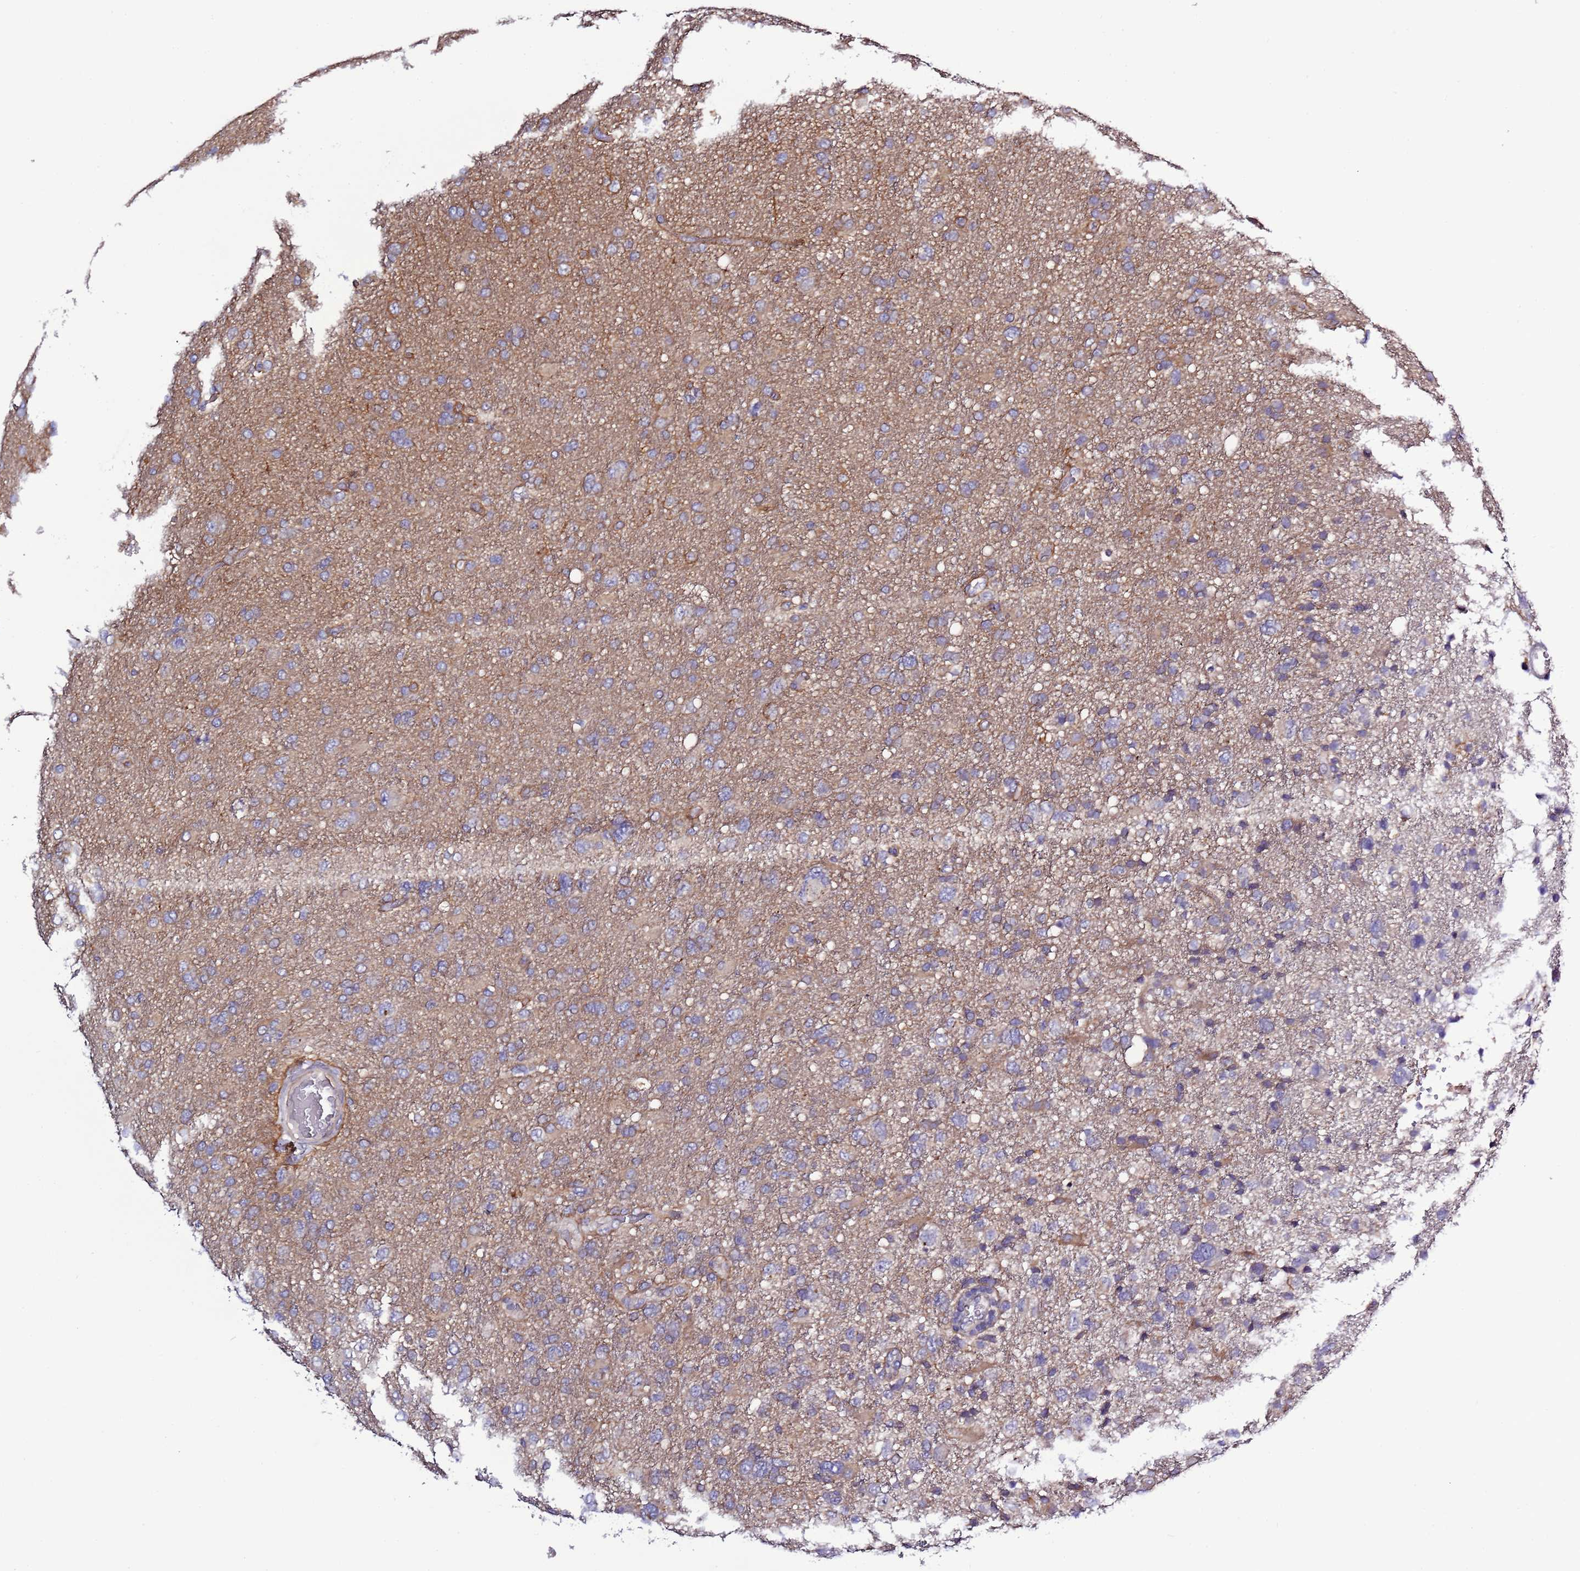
{"staining": {"intensity": "weak", "quantity": "25%-75%", "location": "cytoplasmic/membranous"}, "tissue": "glioma", "cell_type": "Tumor cells", "image_type": "cancer", "snomed": [{"axis": "morphology", "description": "Glioma, malignant, High grade"}, {"axis": "topography", "description": "Brain"}], "caption": "This is a histology image of immunohistochemistry (IHC) staining of malignant glioma (high-grade), which shows weak expression in the cytoplasmic/membranous of tumor cells.", "gene": "SPCS1", "patient": {"sex": "male", "age": 61}}